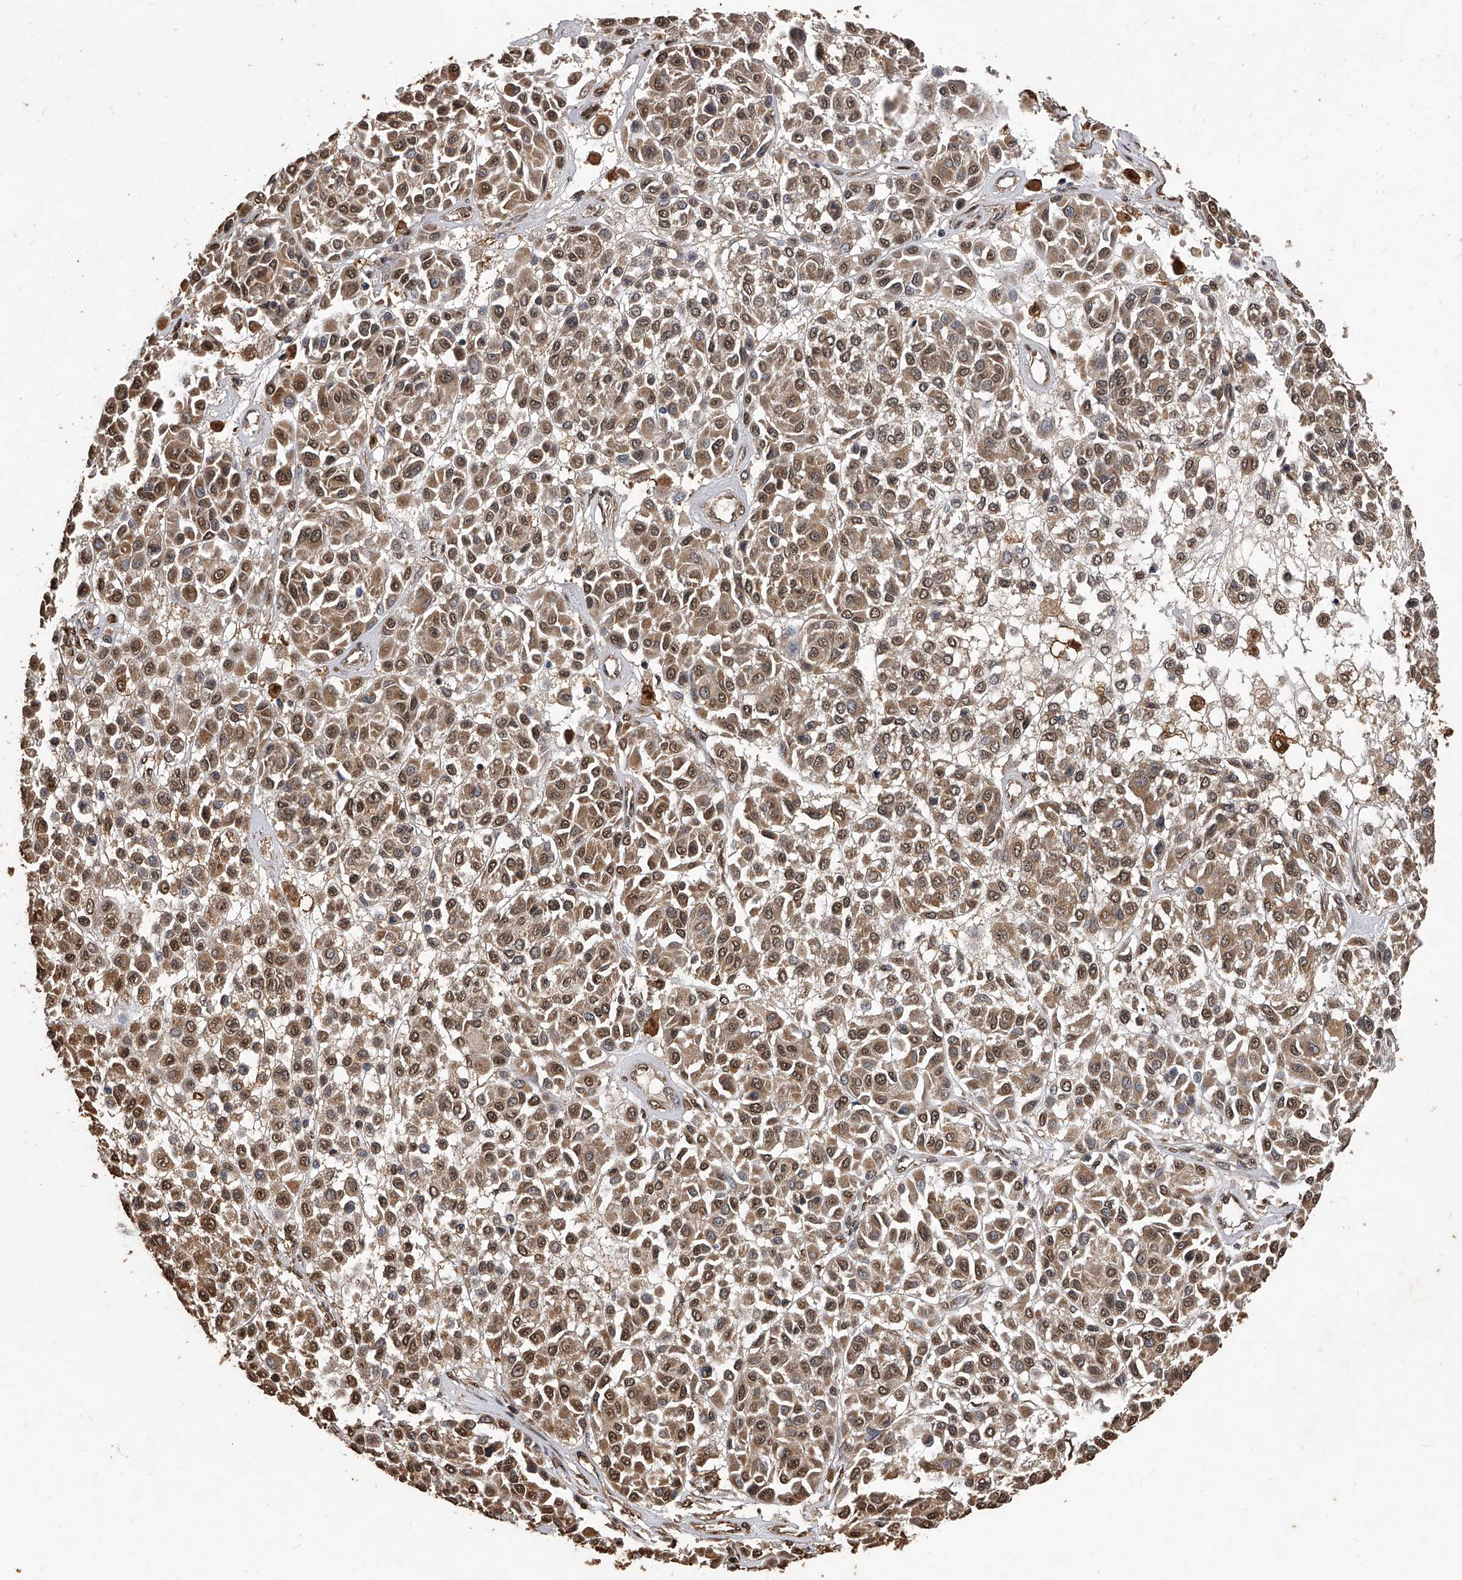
{"staining": {"intensity": "moderate", "quantity": ">75%", "location": "cytoplasmic/membranous,nuclear"}, "tissue": "melanoma", "cell_type": "Tumor cells", "image_type": "cancer", "snomed": [{"axis": "morphology", "description": "Malignant melanoma, Metastatic site"}, {"axis": "topography", "description": "Soft tissue"}], "caption": "Melanoma stained for a protein (brown) shows moderate cytoplasmic/membranous and nuclear positive positivity in approximately >75% of tumor cells.", "gene": "FBXL4", "patient": {"sex": "male", "age": 41}}